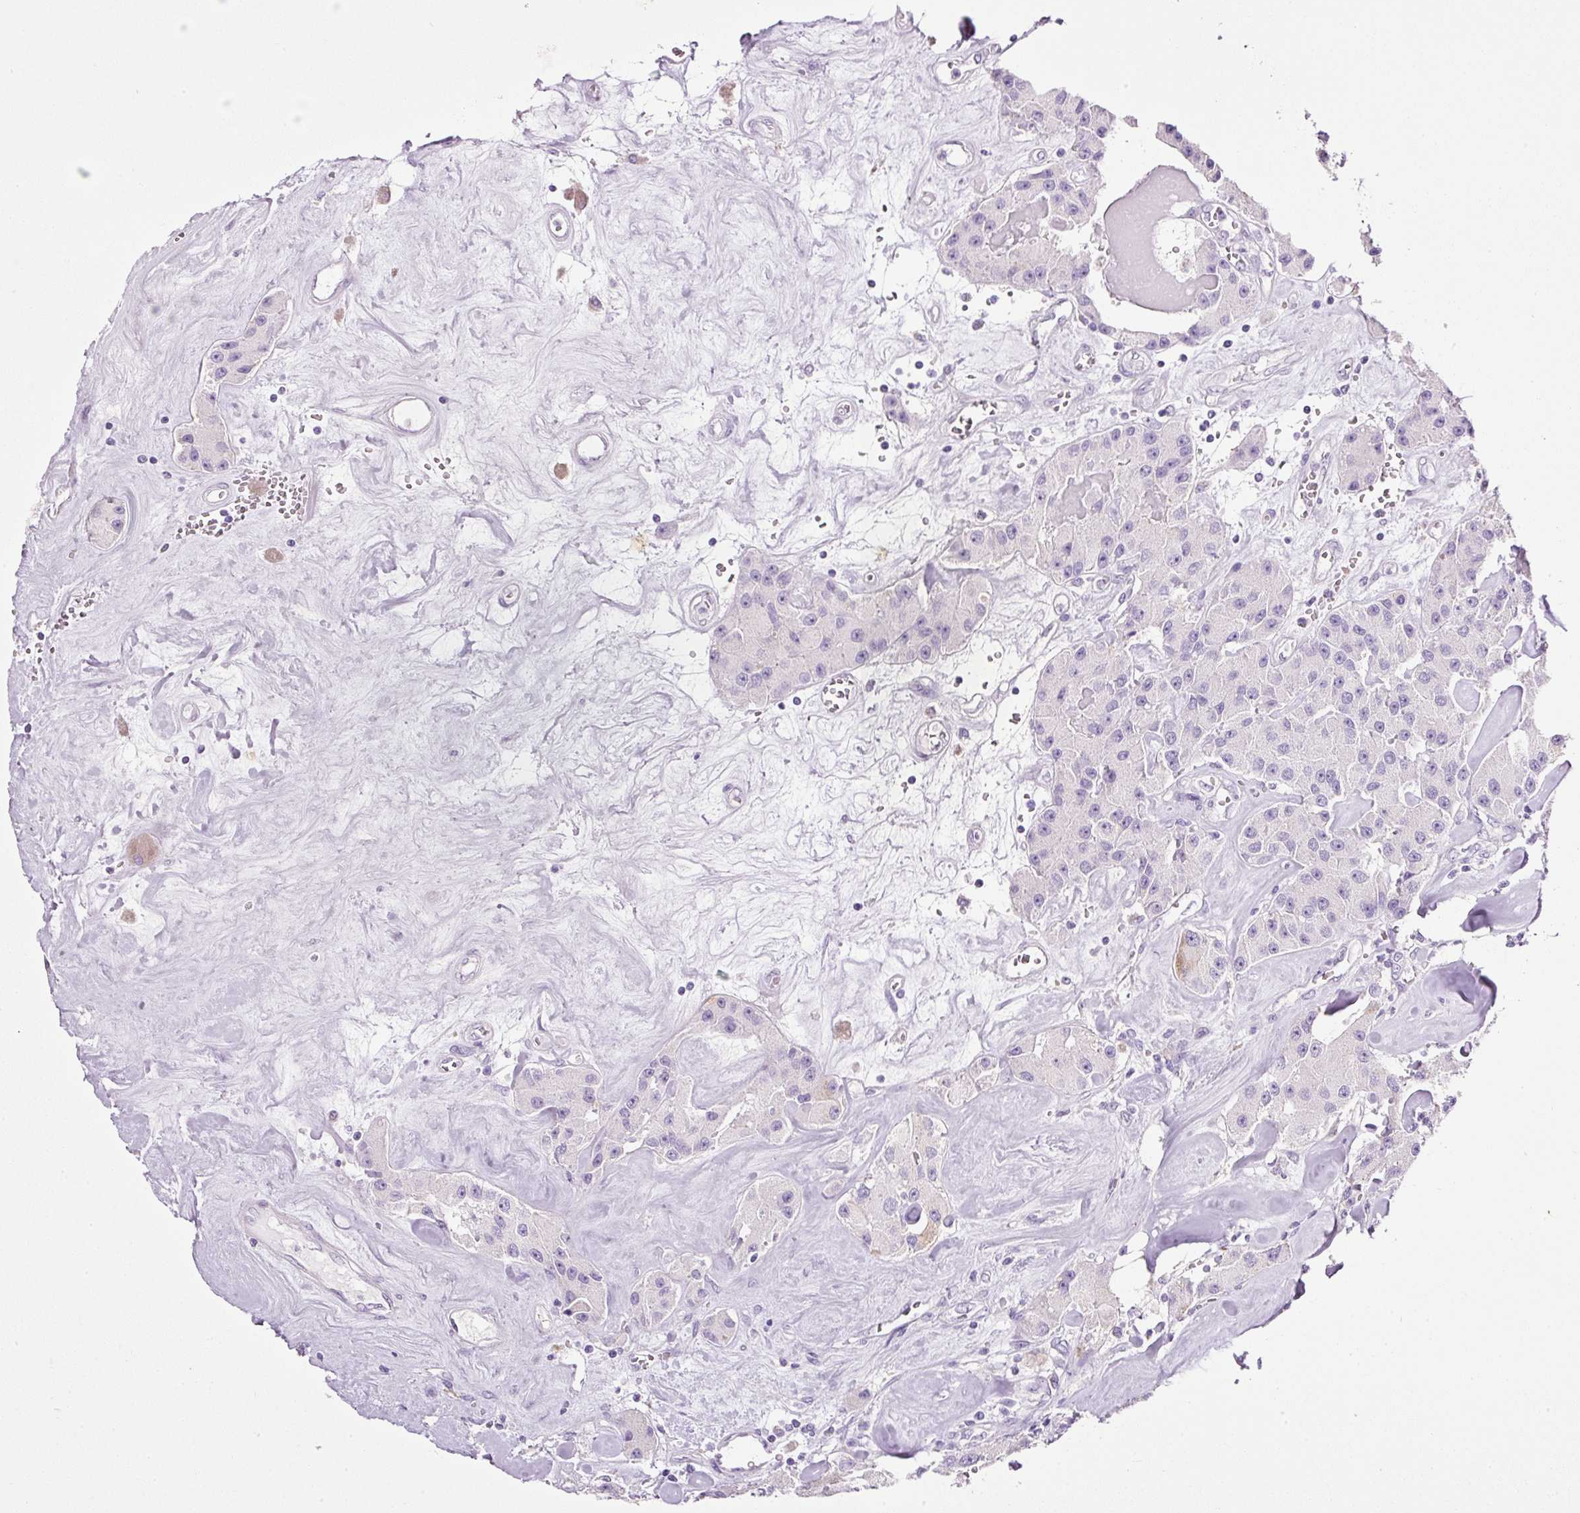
{"staining": {"intensity": "negative", "quantity": "none", "location": "none"}, "tissue": "carcinoid", "cell_type": "Tumor cells", "image_type": "cancer", "snomed": [{"axis": "morphology", "description": "Carcinoid, malignant, NOS"}, {"axis": "topography", "description": "Pancreas"}], "caption": "Protein analysis of malignant carcinoid demonstrates no significant expression in tumor cells.", "gene": "BSND", "patient": {"sex": "male", "age": 41}}